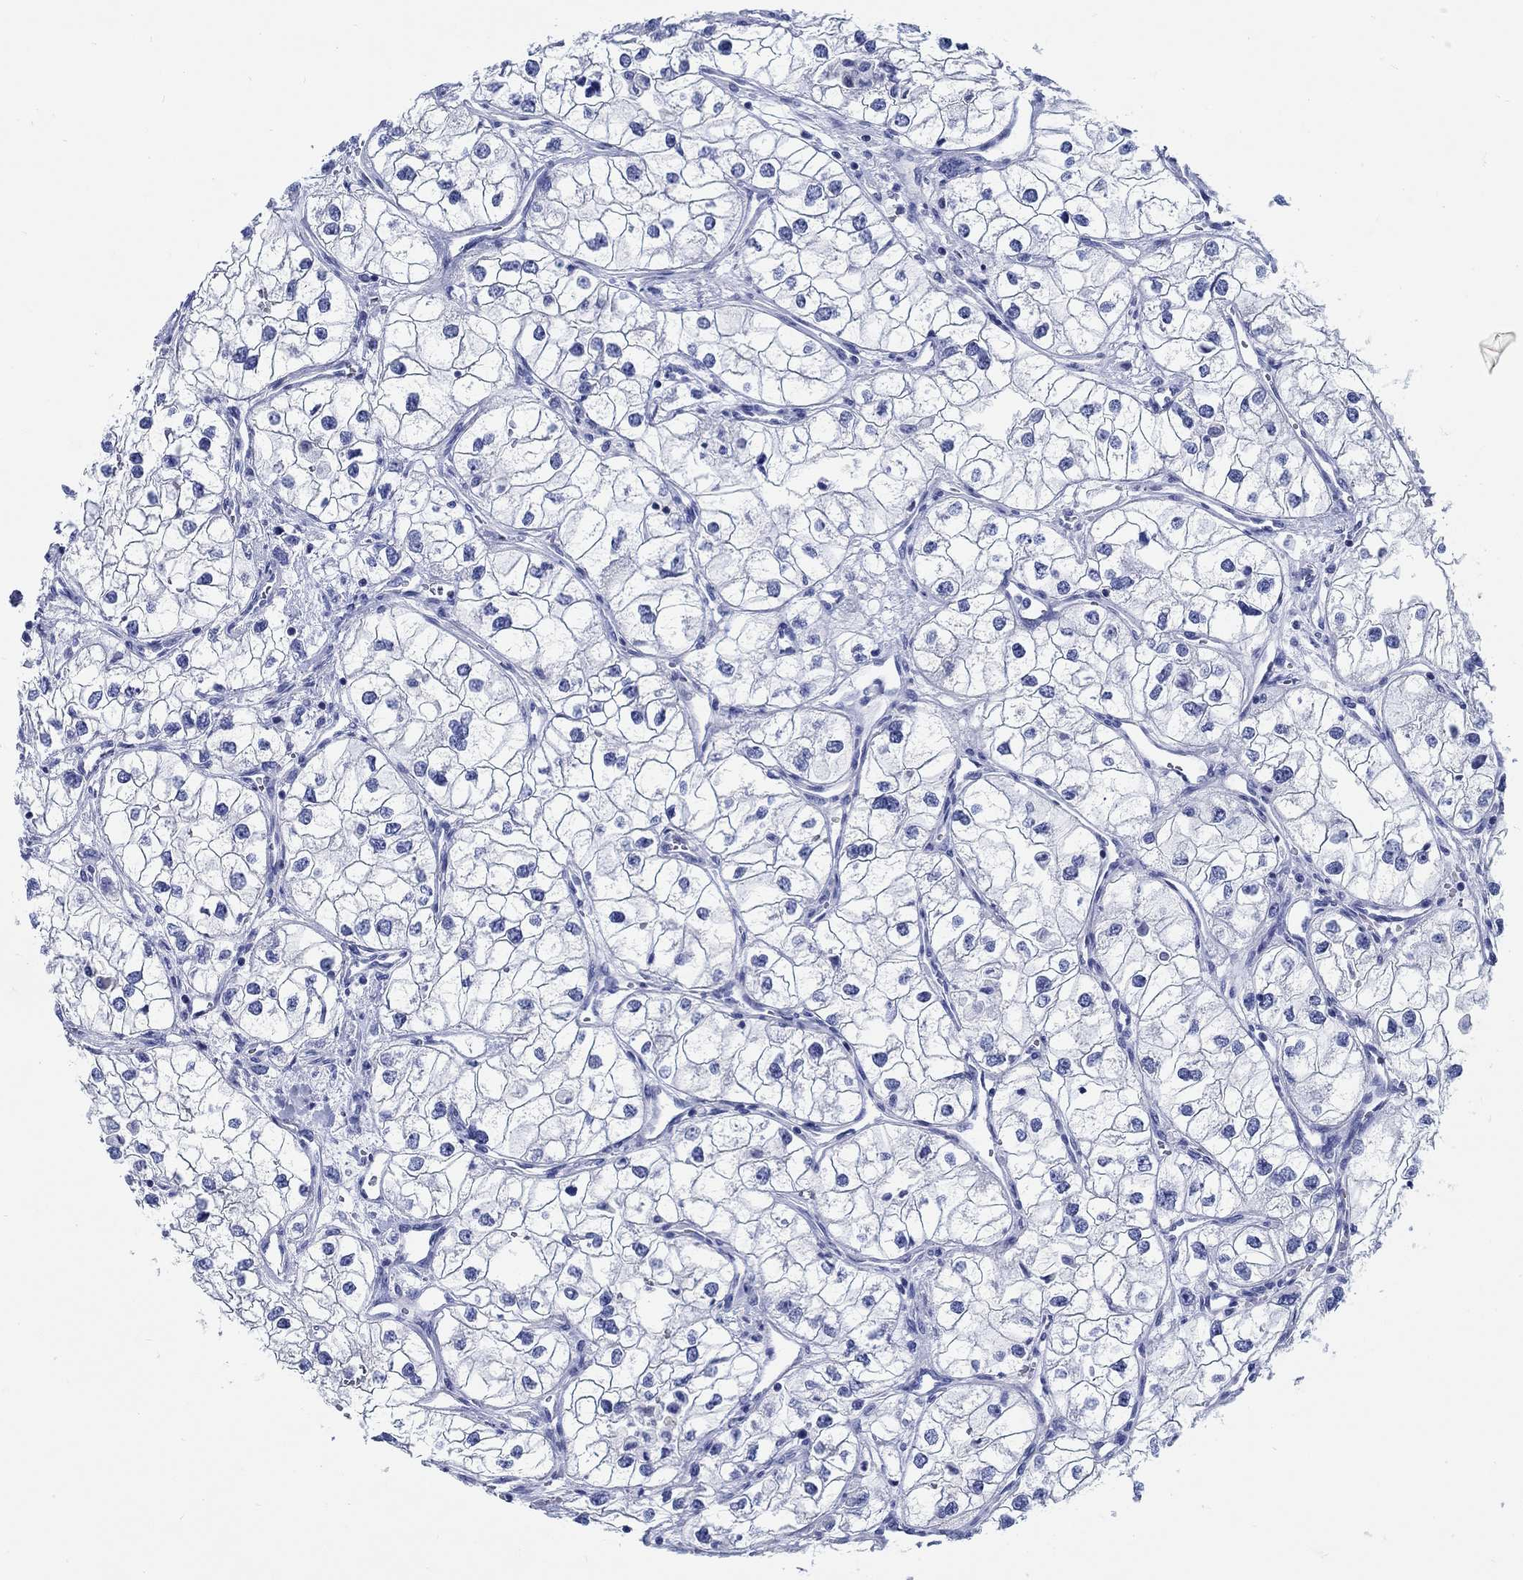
{"staining": {"intensity": "negative", "quantity": "none", "location": "none"}, "tissue": "renal cancer", "cell_type": "Tumor cells", "image_type": "cancer", "snomed": [{"axis": "morphology", "description": "Adenocarcinoma, NOS"}, {"axis": "topography", "description": "Kidney"}], "caption": "IHC photomicrograph of human renal cancer stained for a protein (brown), which exhibits no expression in tumor cells. (DAB immunohistochemistry (IHC), high magnification).", "gene": "FBXO2", "patient": {"sex": "male", "age": 59}}